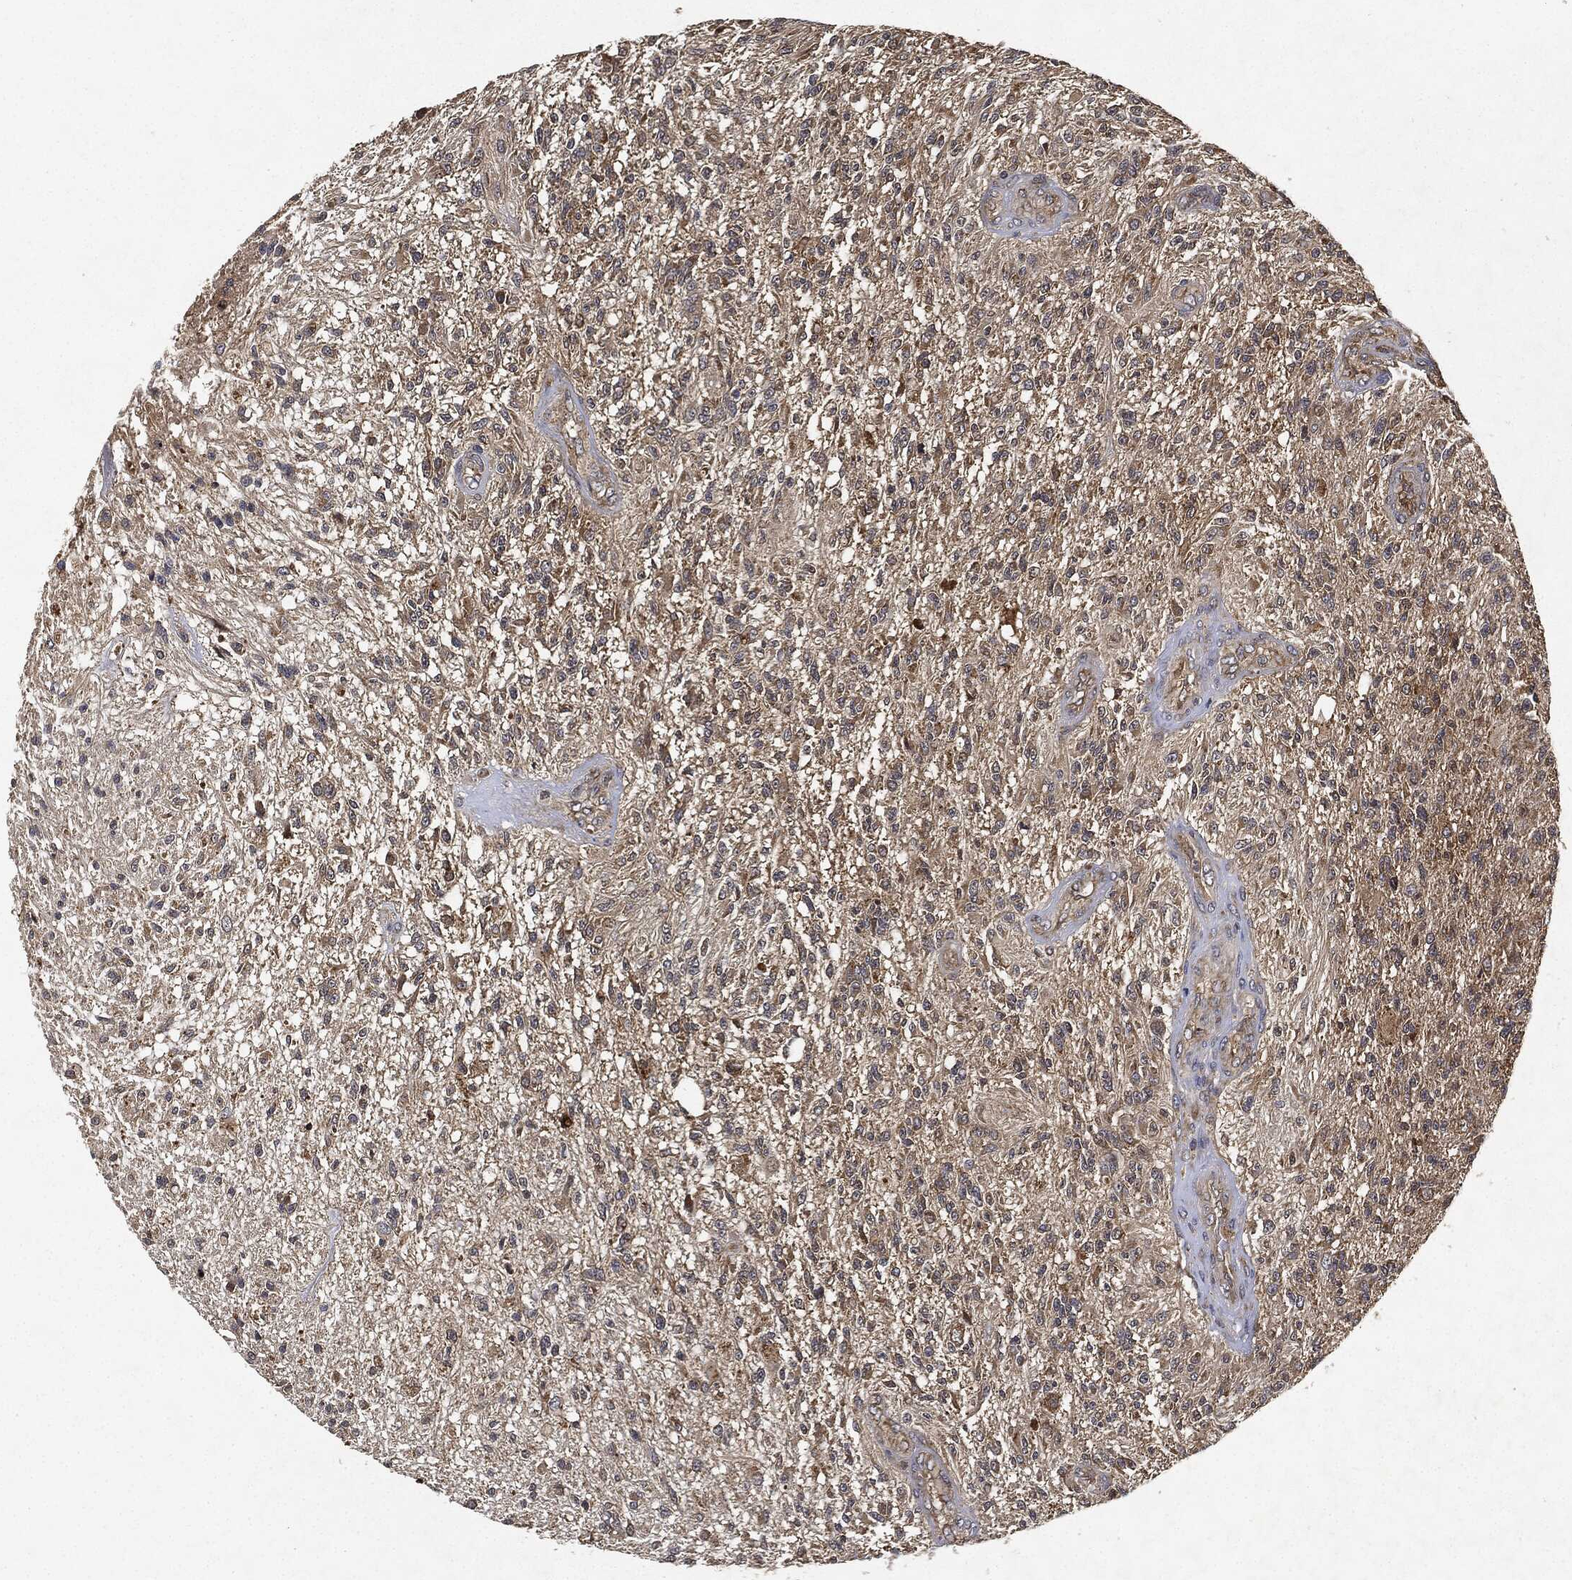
{"staining": {"intensity": "weak", "quantity": "<25%", "location": "cytoplasmic/membranous"}, "tissue": "glioma", "cell_type": "Tumor cells", "image_type": "cancer", "snomed": [{"axis": "morphology", "description": "Glioma, malignant, High grade"}, {"axis": "topography", "description": "Brain"}], "caption": "A photomicrograph of human high-grade glioma (malignant) is negative for staining in tumor cells. (Brightfield microscopy of DAB (3,3'-diaminobenzidine) immunohistochemistry (IHC) at high magnification).", "gene": "MLST8", "patient": {"sex": "male", "age": 56}}